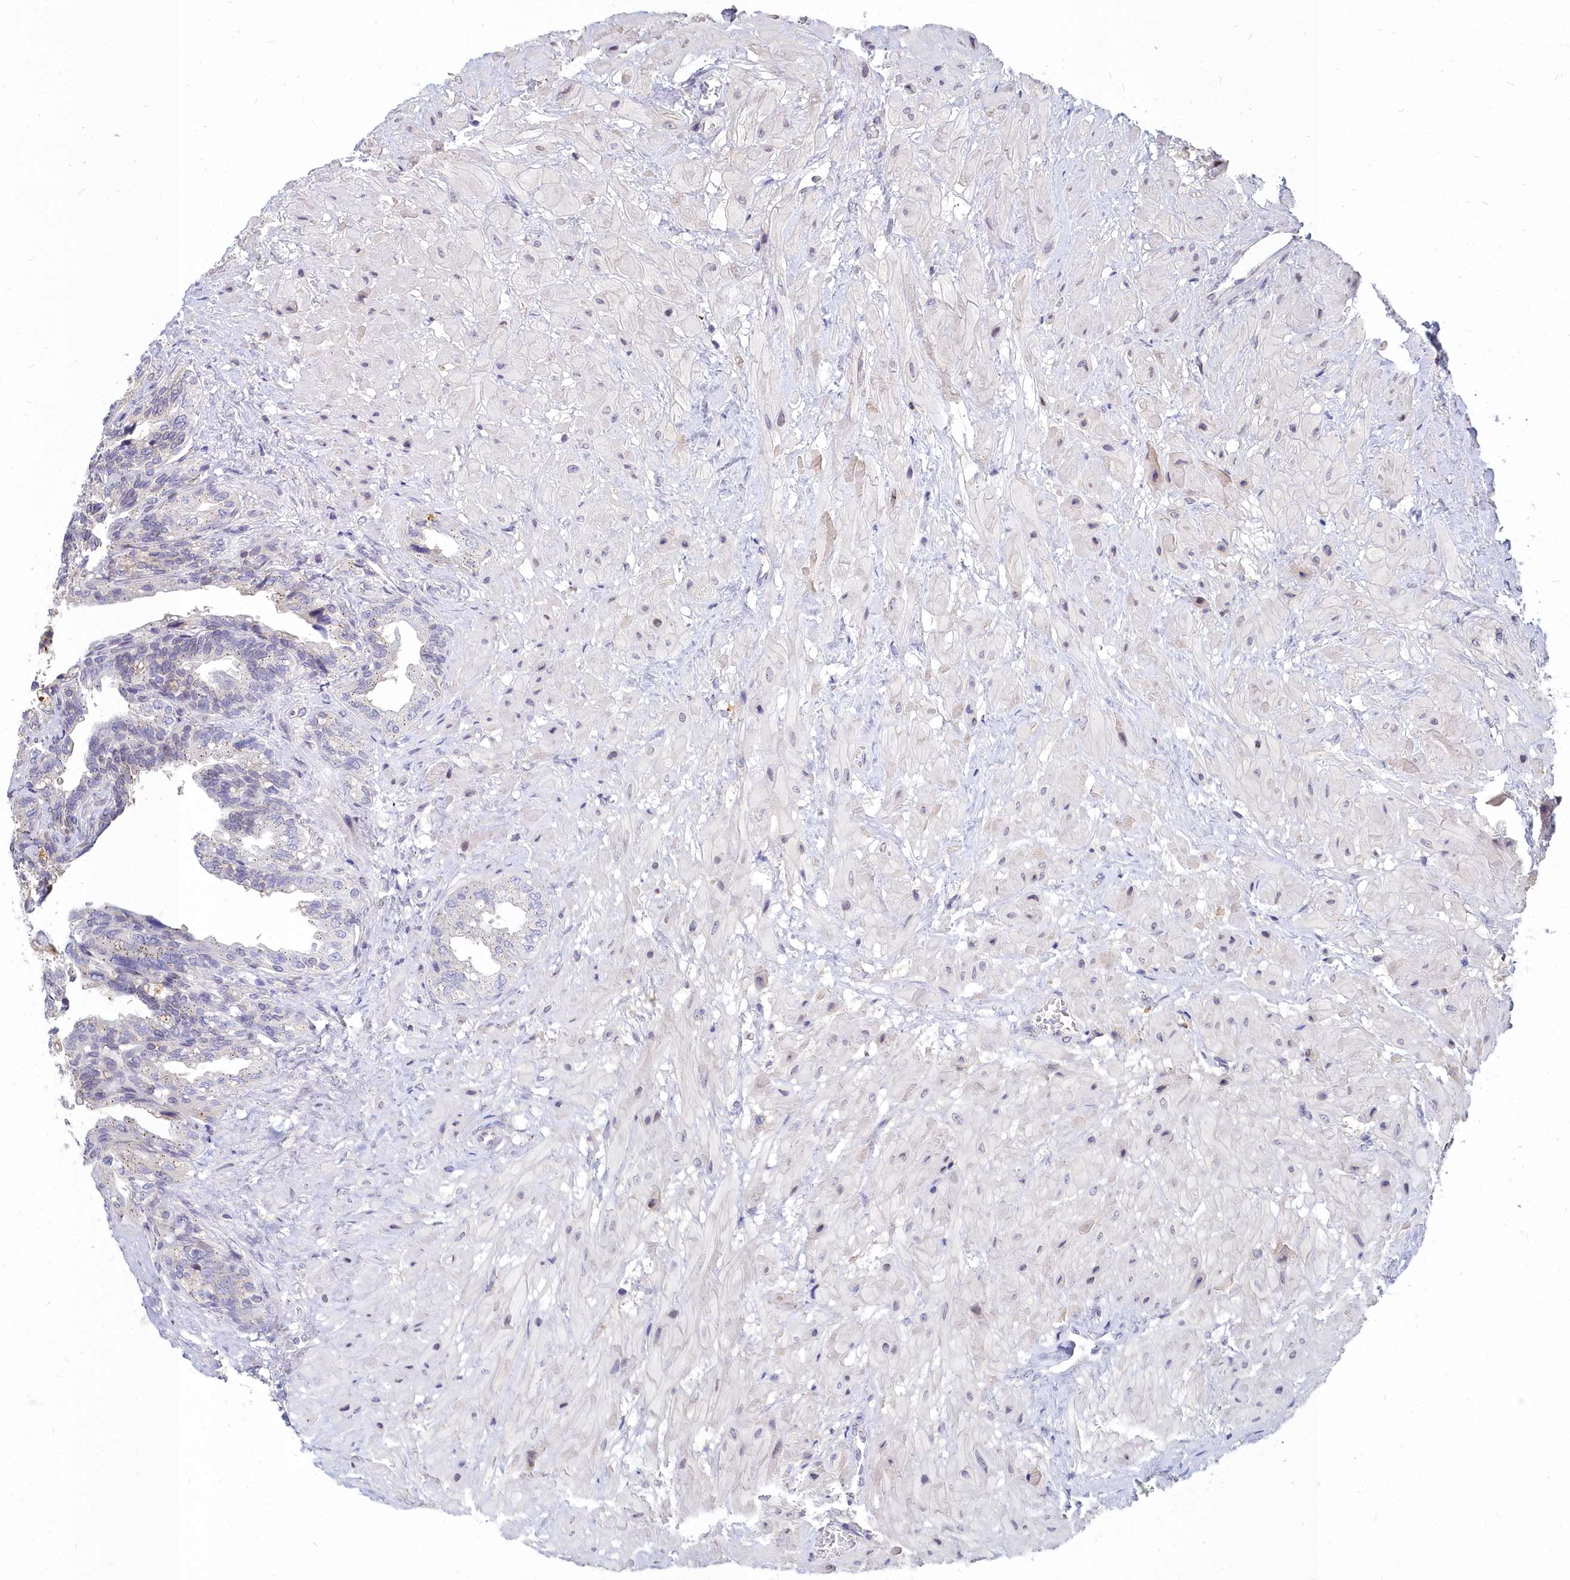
{"staining": {"intensity": "weak", "quantity": "25%-75%", "location": "cytoplasmic/membranous"}, "tissue": "seminal vesicle", "cell_type": "Glandular cells", "image_type": "normal", "snomed": [{"axis": "morphology", "description": "Normal tissue, NOS"}, {"axis": "topography", "description": "Seminal veicle"}, {"axis": "topography", "description": "Peripheral nerve tissue"}], "caption": "About 25%-75% of glandular cells in benign human seminal vesicle display weak cytoplasmic/membranous protein expression as visualized by brown immunohistochemical staining.", "gene": "NOXA1", "patient": {"sex": "male", "age": 60}}